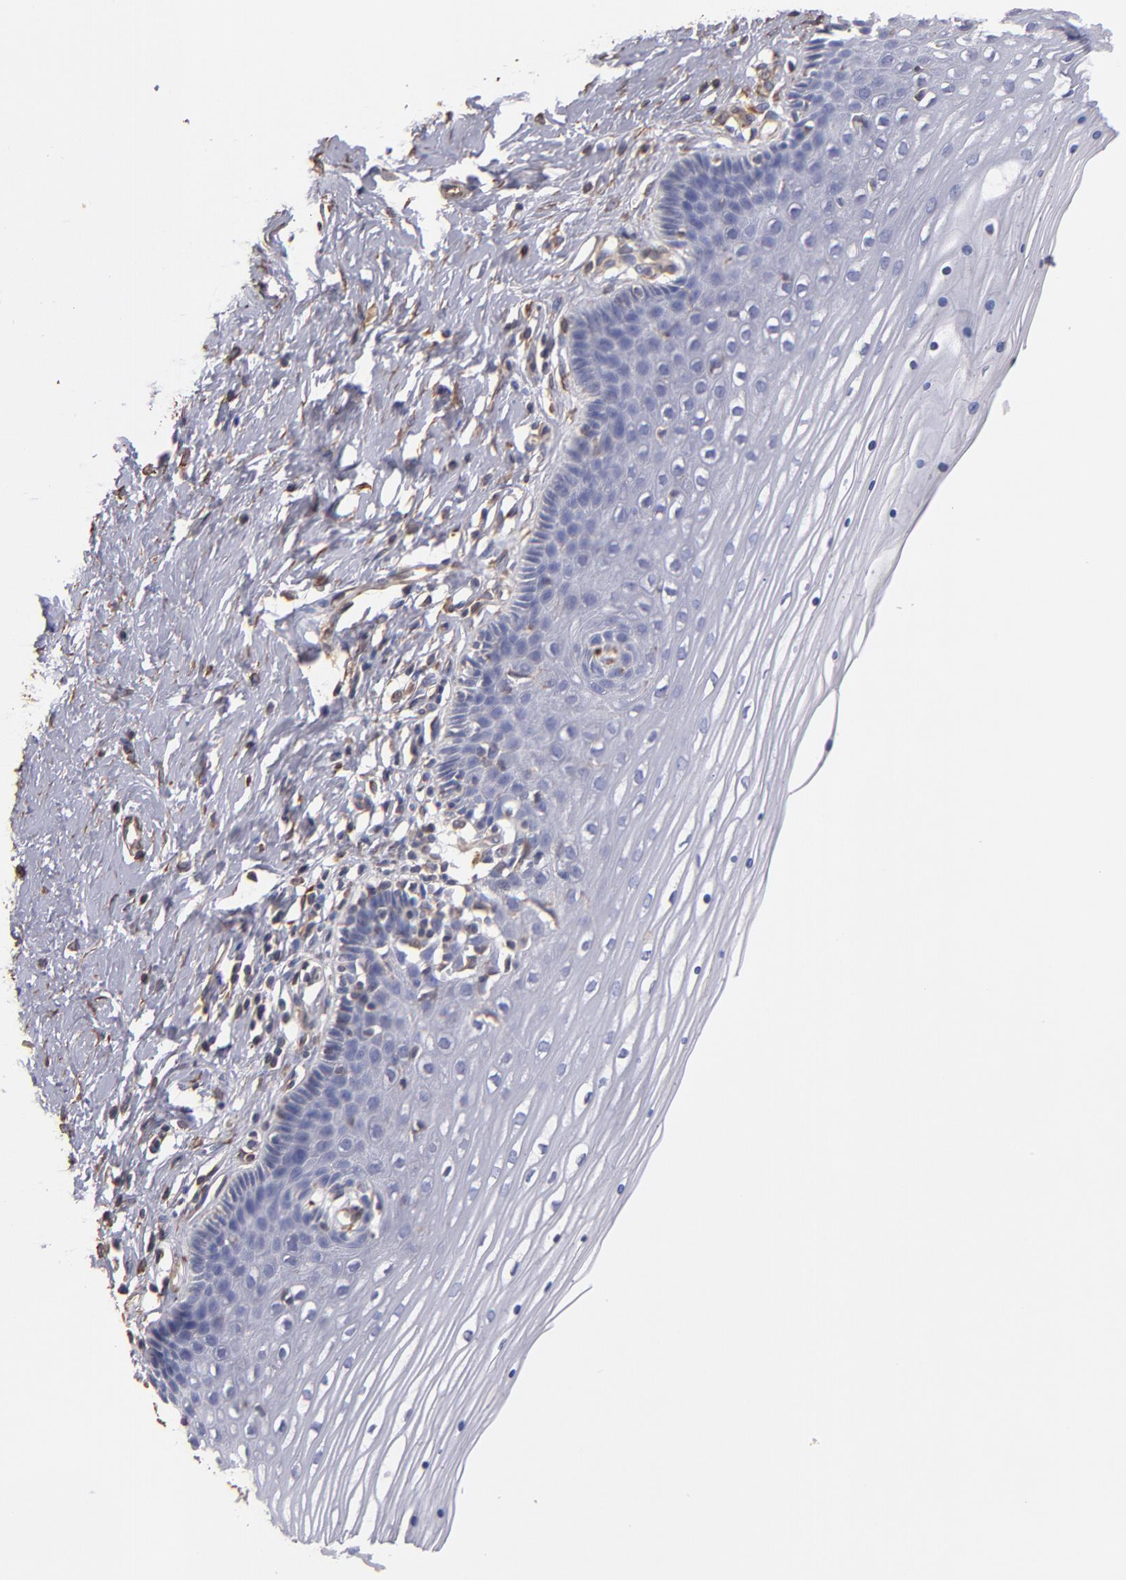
{"staining": {"intensity": "weak", "quantity": "<25%", "location": "cytoplasmic/membranous"}, "tissue": "cervix", "cell_type": "Glandular cells", "image_type": "normal", "snomed": [{"axis": "morphology", "description": "Normal tissue, NOS"}, {"axis": "topography", "description": "Cervix"}], "caption": "DAB immunohistochemical staining of benign human cervix exhibits no significant positivity in glandular cells. (Immunohistochemistry, brightfield microscopy, high magnification).", "gene": "ABCC1", "patient": {"sex": "female", "age": 39}}